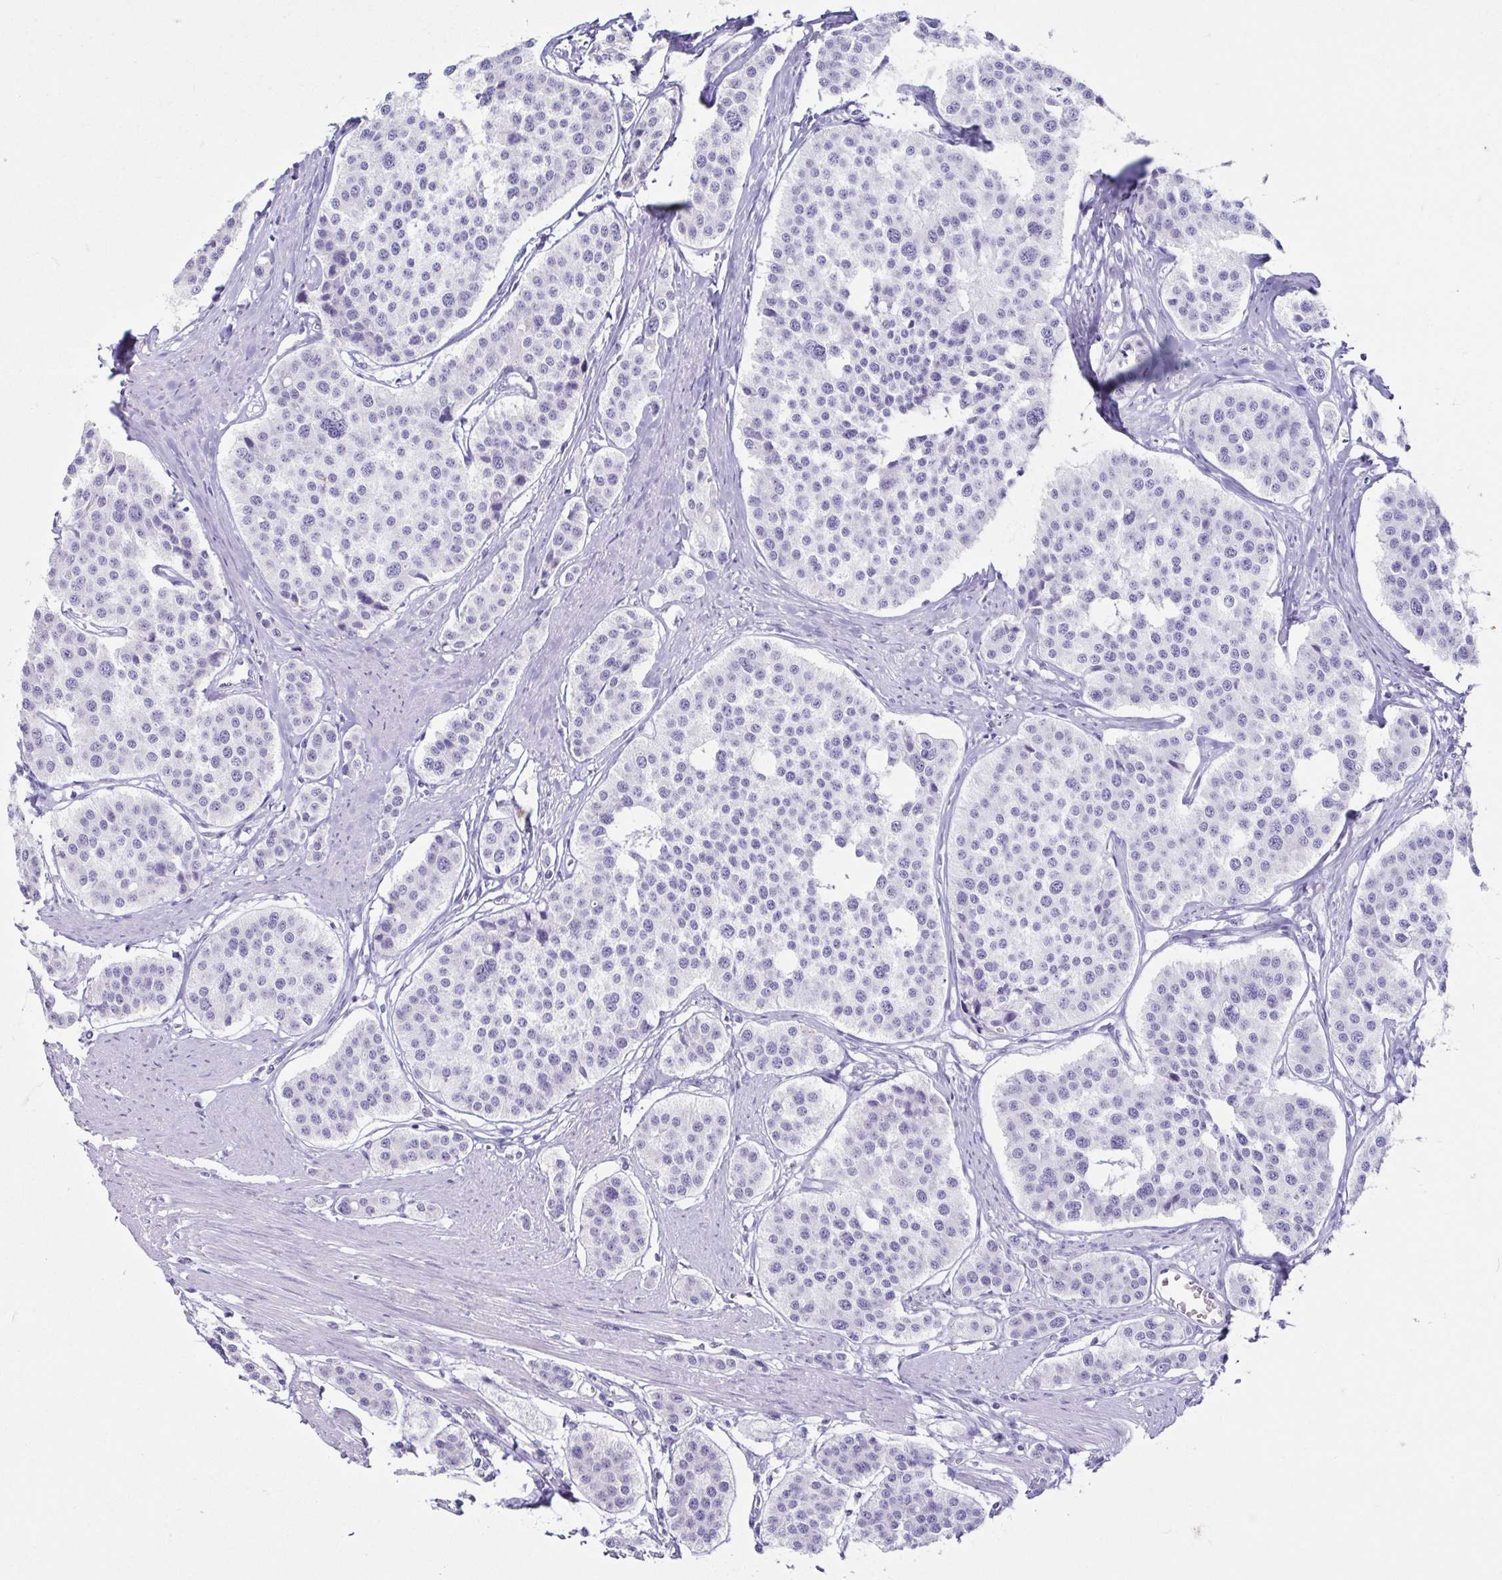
{"staining": {"intensity": "negative", "quantity": "none", "location": "none"}, "tissue": "carcinoid", "cell_type": "Tumor cells", "image_type": "cancer", "snomed": [{"axis": "morphology", "description": "Carcinoid, malignant, NOS"}, {"axis": "topography", "description": "Small intestine"}], "caption": "This is a image of immunohistochemistry (IHC) staining of carcinoid, which shows no staining in tumor cells.", "gene": "CD164L2", "patient": {"sex": "male", "age": 60}}